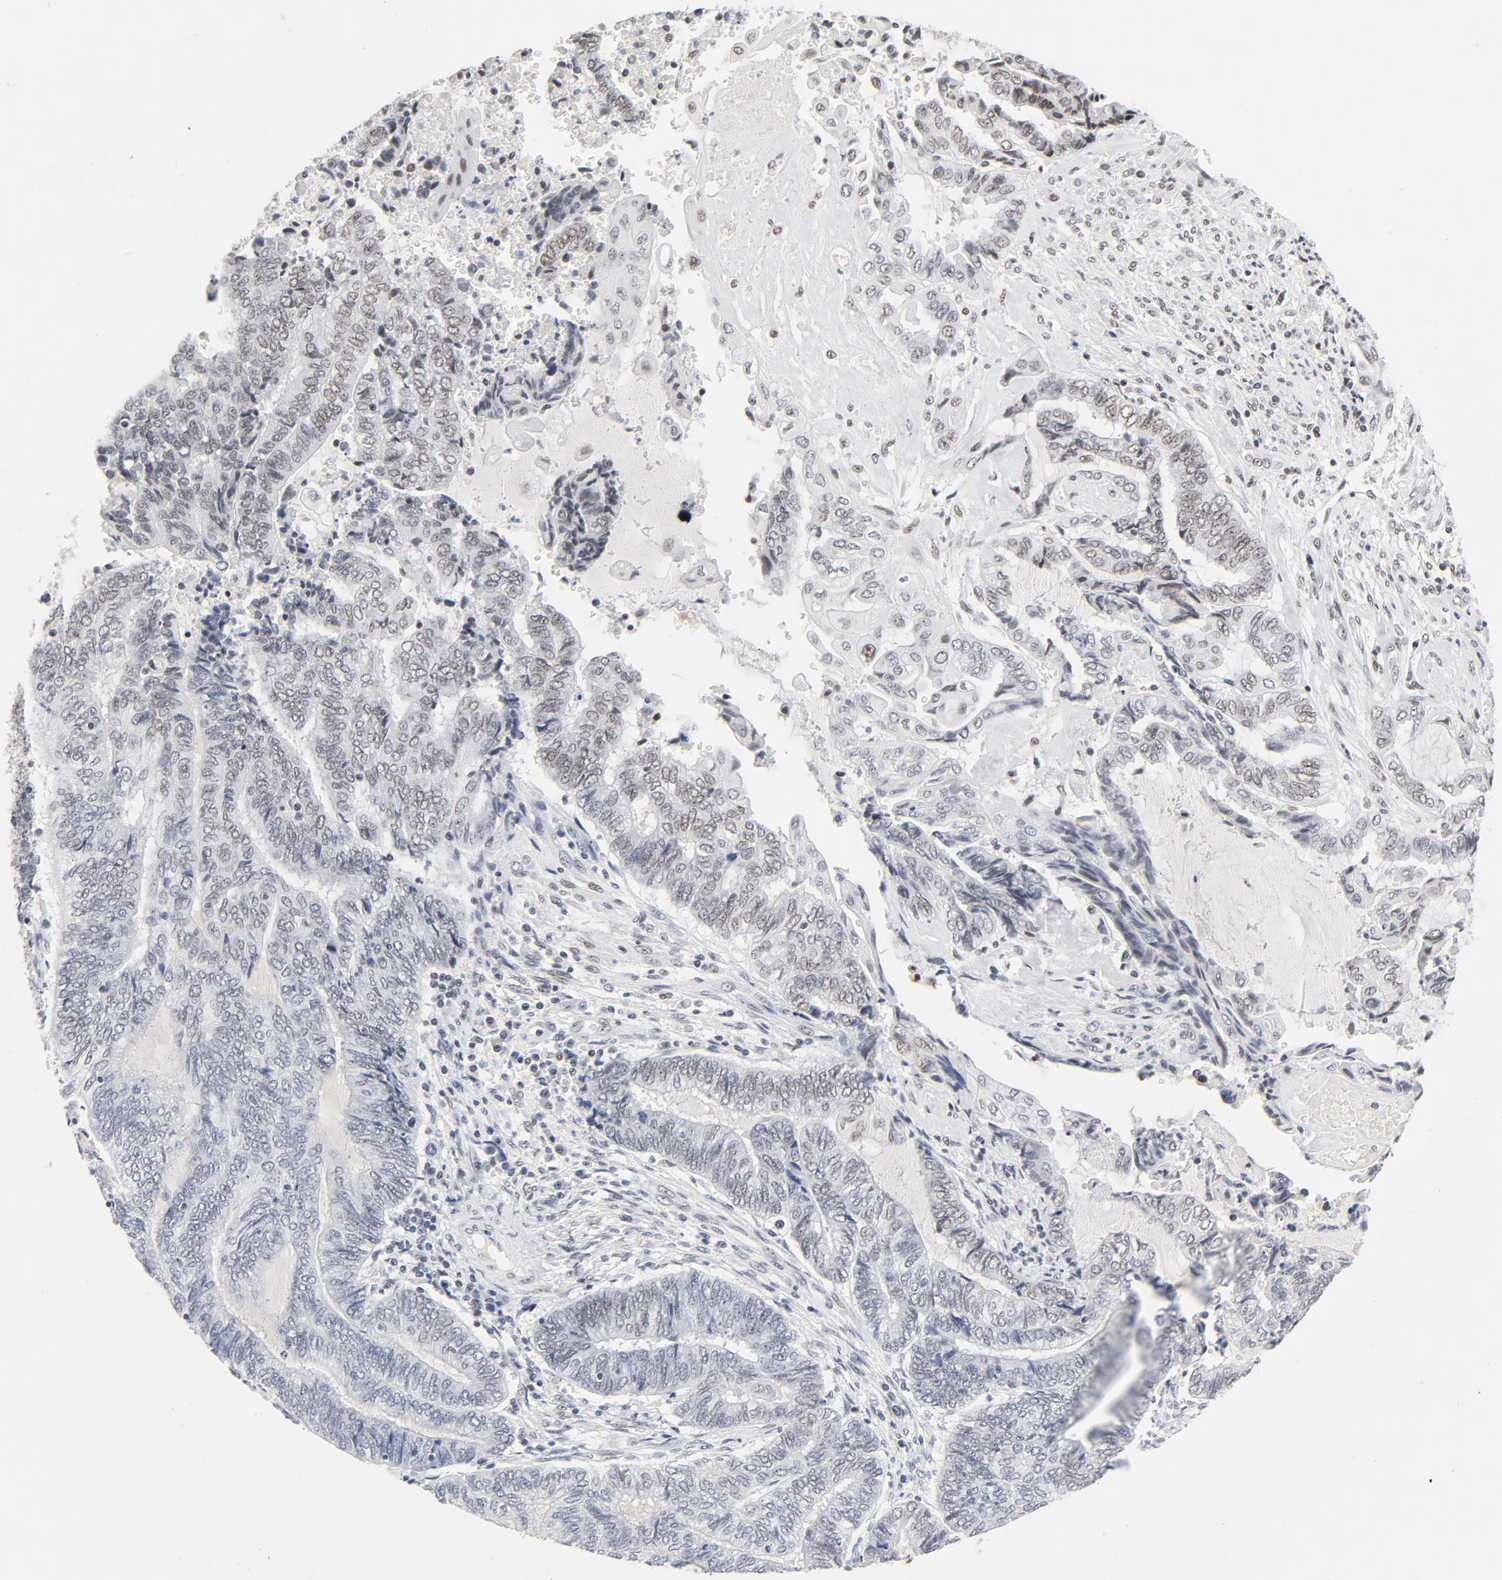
{"staining": {"intensity": "weak", "quantity": "25%-75%", "location": "nuclear"}, "tissue": "endometrial cancer", "cell_type": "Tumor cells", "image_type": "cancer", "snomed": [{"axis": "morphology", "description": "Adenocarcinoma, NOS"}, {"axis": "topography", "description": "Uterus"}, {"axis": "topography", "description": "Endometrium"}], "caption": "IHC of human endometrial adenocarcinoma displays low levels of weak nuclear positivity in about 25%-75% of tumor cells. (IHC, brightfield microscopy, high magnification).", "gene": "GTF2H1", "patient": {"sex": "female", "age": 70}}